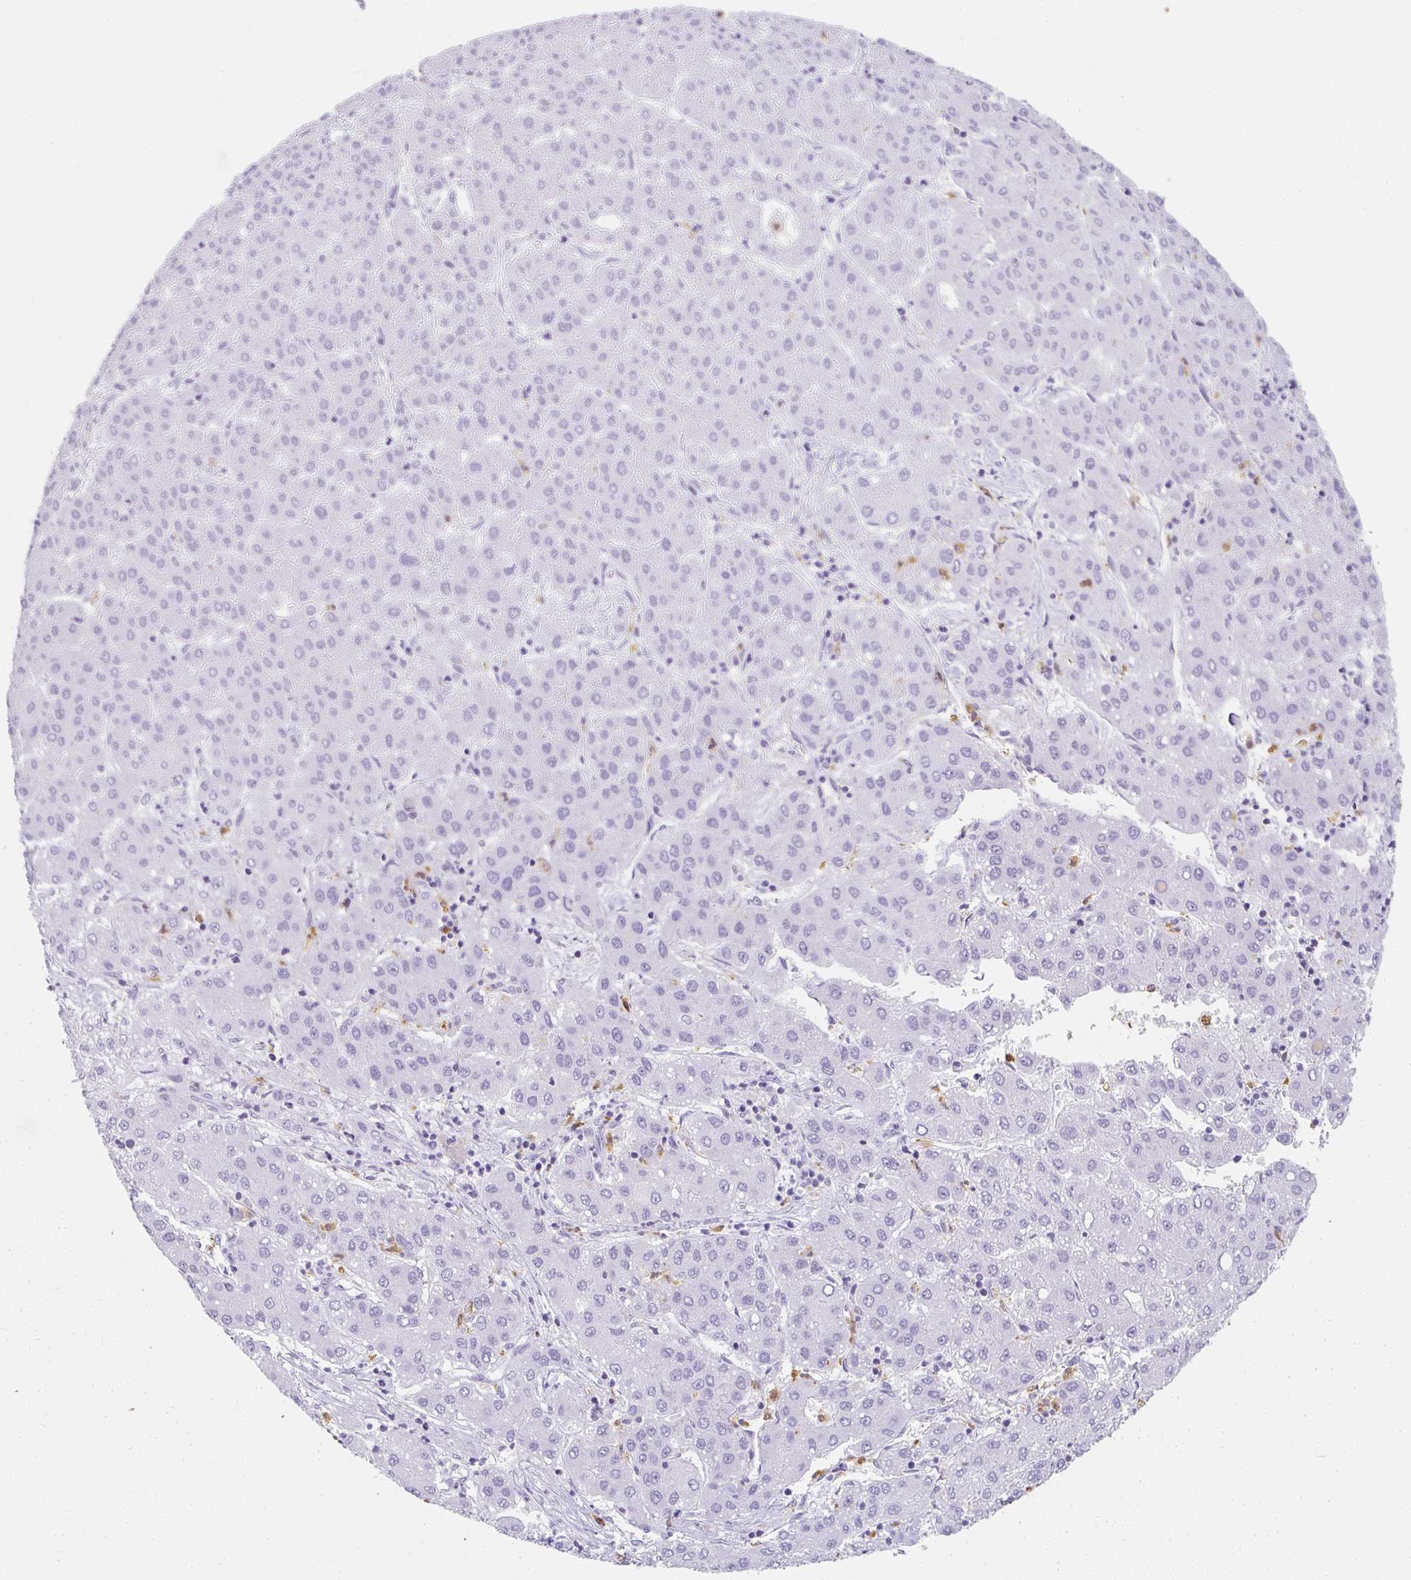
{"staining": {"intensity": "negative", "quantity": "none", "location": "none"}, "tissue": "liver cancer", "cell_type": "Tumor cells", "image_type": "cancer", "snomed": [{"axis": "morphology", "description": "Carcinoma, Hepatocellular, NOS"}, {"axis": "topography", "description": "Liver"}], "caption": "Tumor cells show no significant protein positivity in liver cancer. Nuclei are stained in blue.", "gene": "HK3", "patient": {"sex": "male", "age": 65}}